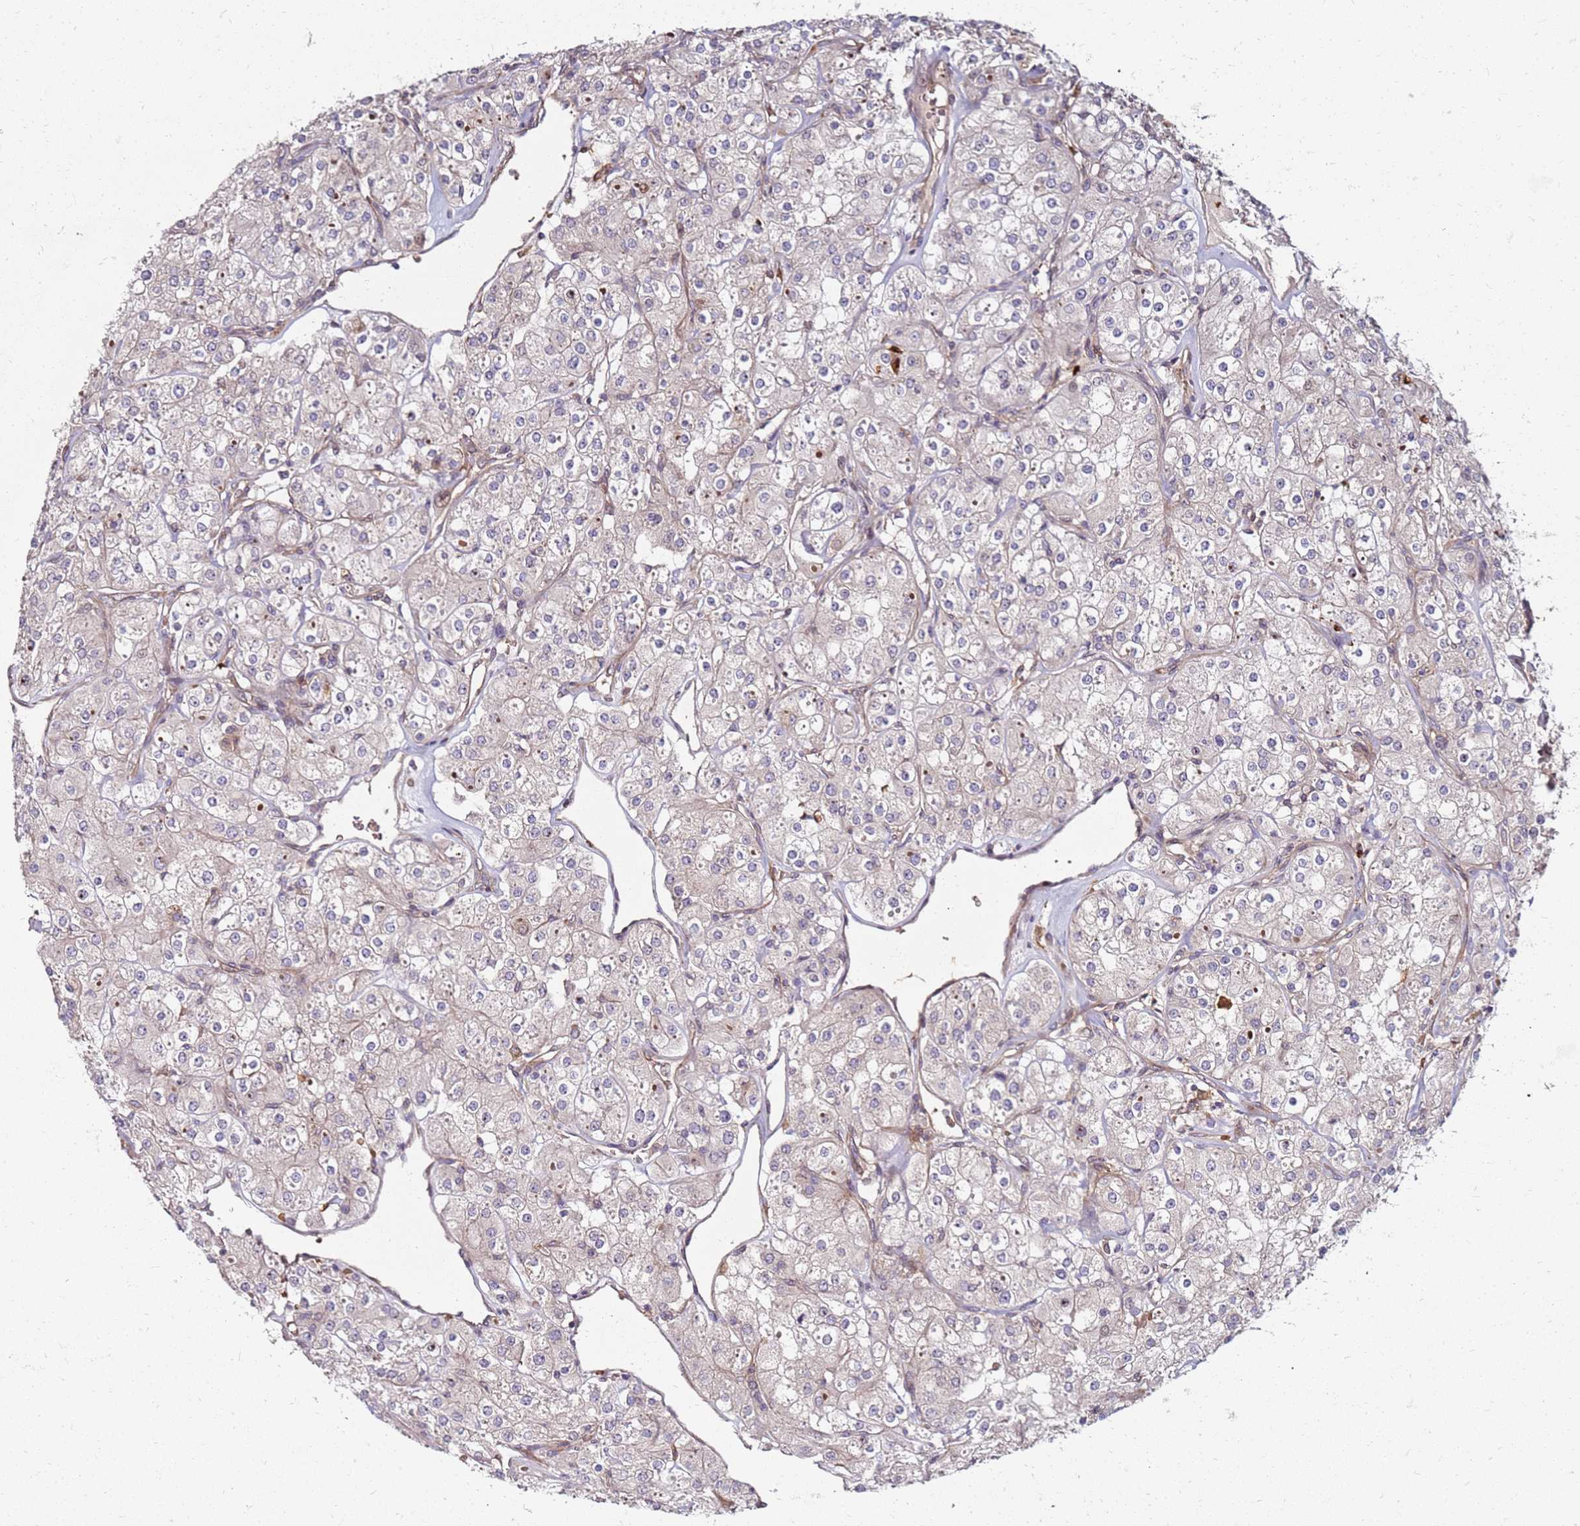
{"staining": {"intensity": "negative", "quantity": "none", "location": "none"}, "tissue": "renal cancer", "cell_type": "Tumor cells", "image_type": "cancer", "snomed": [{"axis": "morphology", "description": "Adenocarcinoma, NOS"}, {"axis": "topography", "description": "Kidney"}], "caption": "Immunohistochemistry (IHC) histopathology image of adenocarcinoma (renal) stained for a protein (brown), which exhibits no staining in tumor cells.", "gene": "RNF11", "patient": {"sex": "male", "age": 77}}